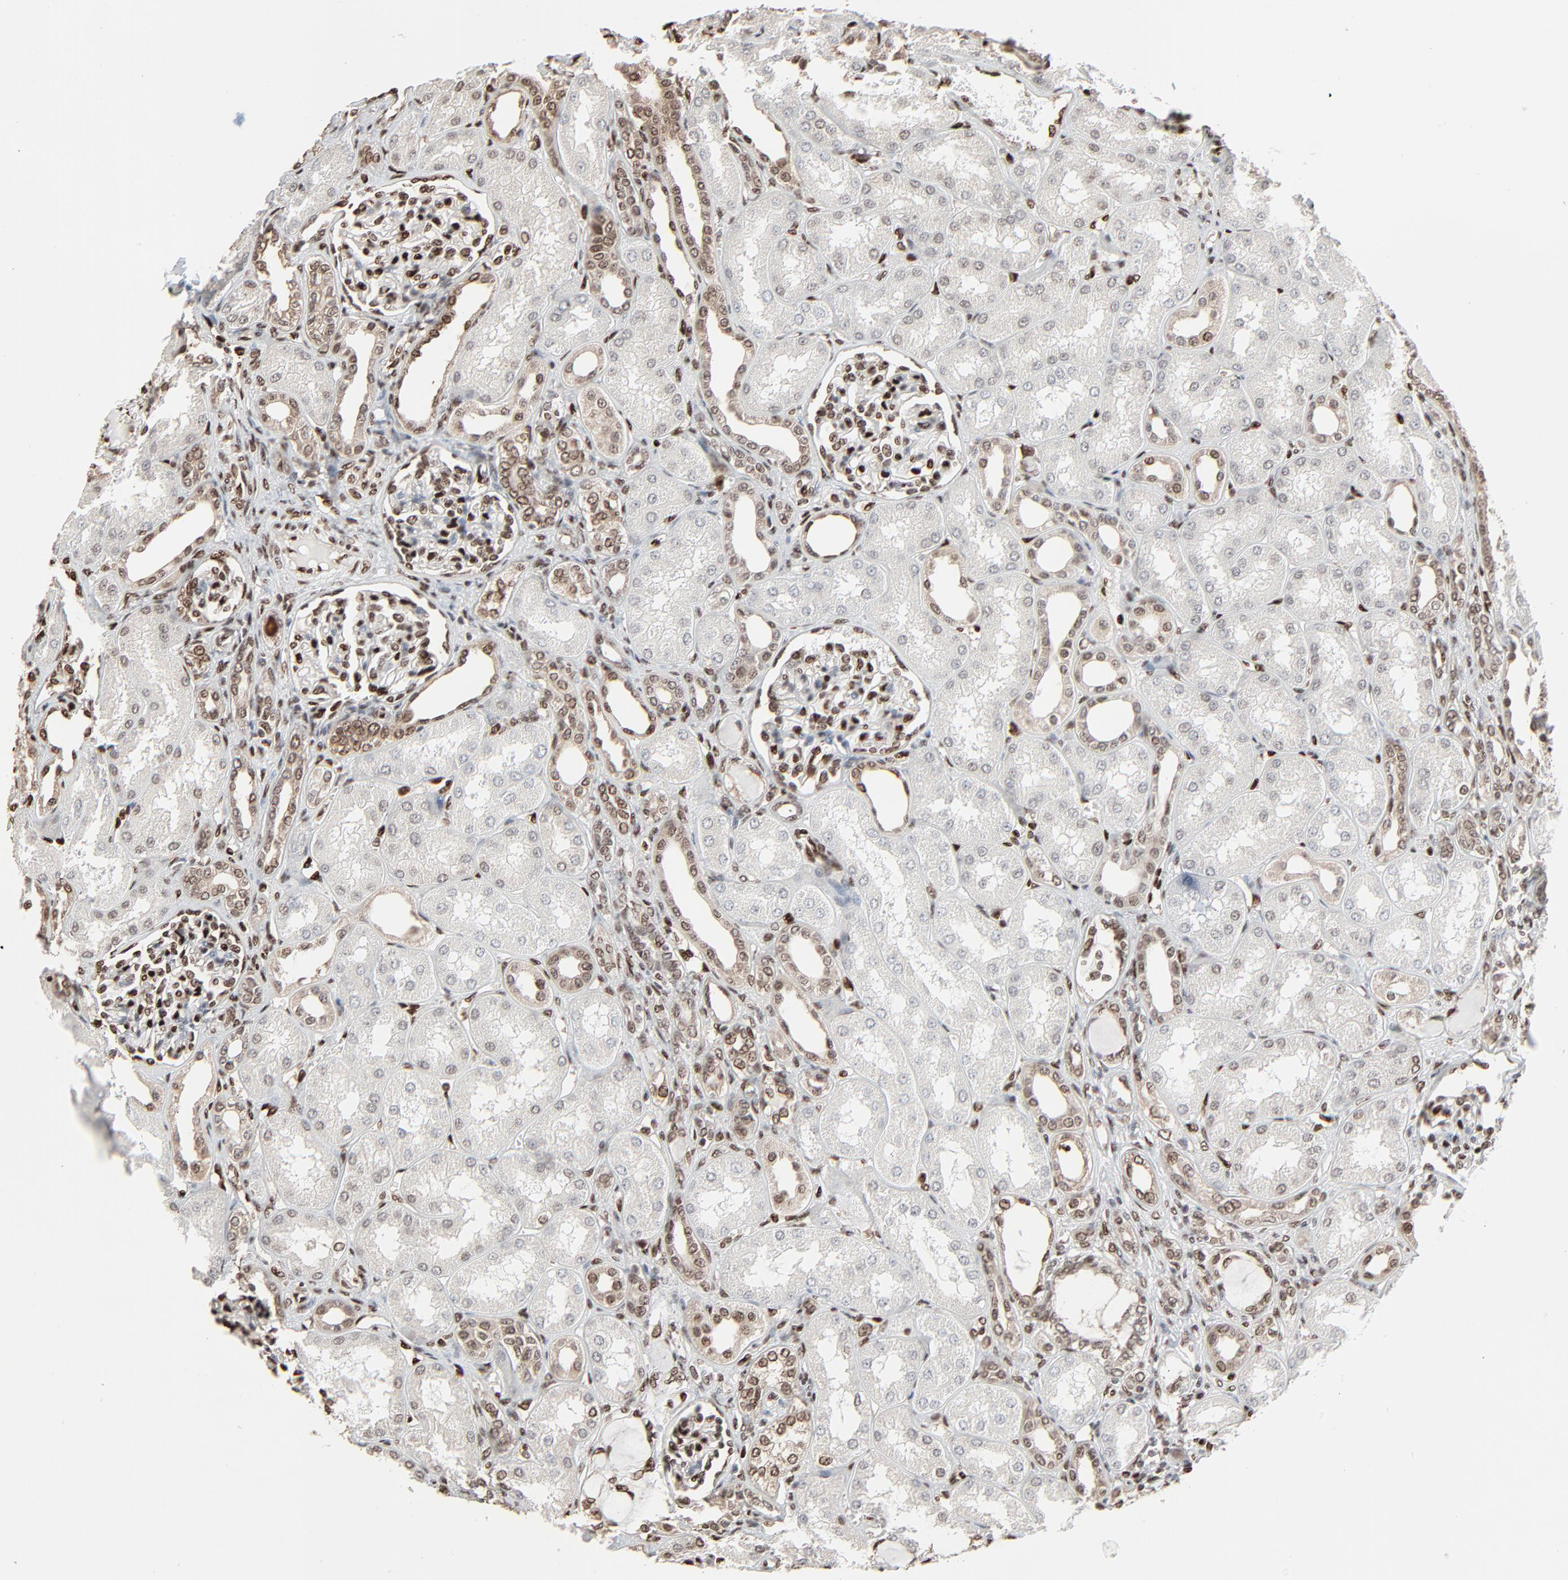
{"staining": {"intensity": "strong", "quantity": "25%-75%", "location": "nuclear"}, "tissue": "kidney", "cell_type": "Cells in glomeruli", "image_type": "normal", "snomed": [{"axis": "morphology", "description": "Normal tissue, NOS"}, {"axis": "topography", "description": "Kidney"}], "caption": "This histopathology image shows normal kidney stained with immunohistochemistry (IHC) to label a protein in brown. The nuclear of cells in glomeruli show strong positivity for the protein. Nuclei are counter-stained blue.", "gene": "MEIS2", "patient": {"sex": "male", "age": 7}}